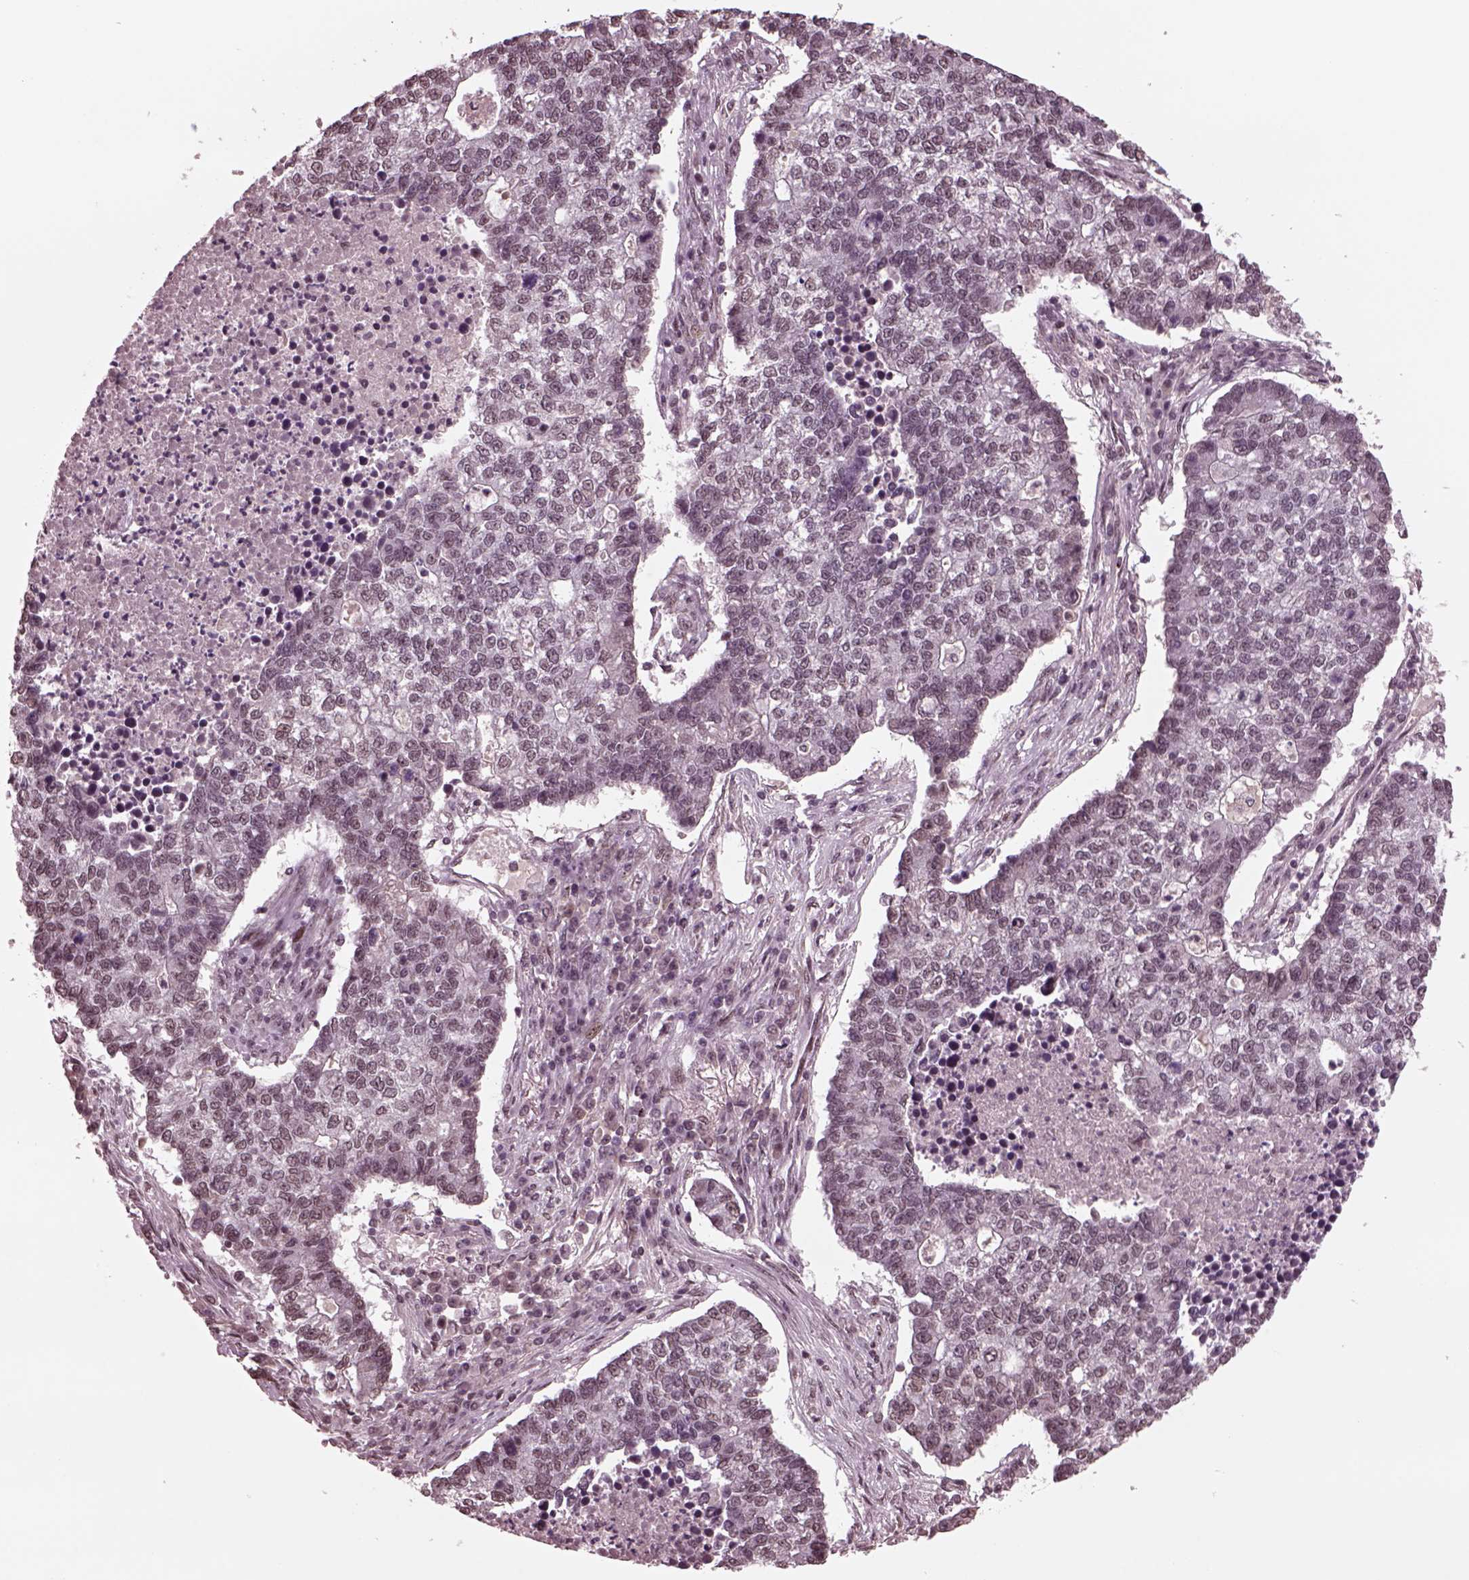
{"staining": {"intensity": "weak", "quantity": "<25%", "location": "nuclear"}, "tissue": "lung cancer", "cell_type": "Tumor cells", "image_type": "cancer", "snomed": [{"axis": "morphology", "description": "Adenocarcinoma, NOS"}, {"axis": "topography", "description": "Lung"}], "caption": "Lung cancer (adenocarcinoma) stained for a protein using immunohistochemistry (IHC) exhibits no staining tumor cells.", "gene": "NAP1L5", "patient": {"sex": "male", "age": 57}}